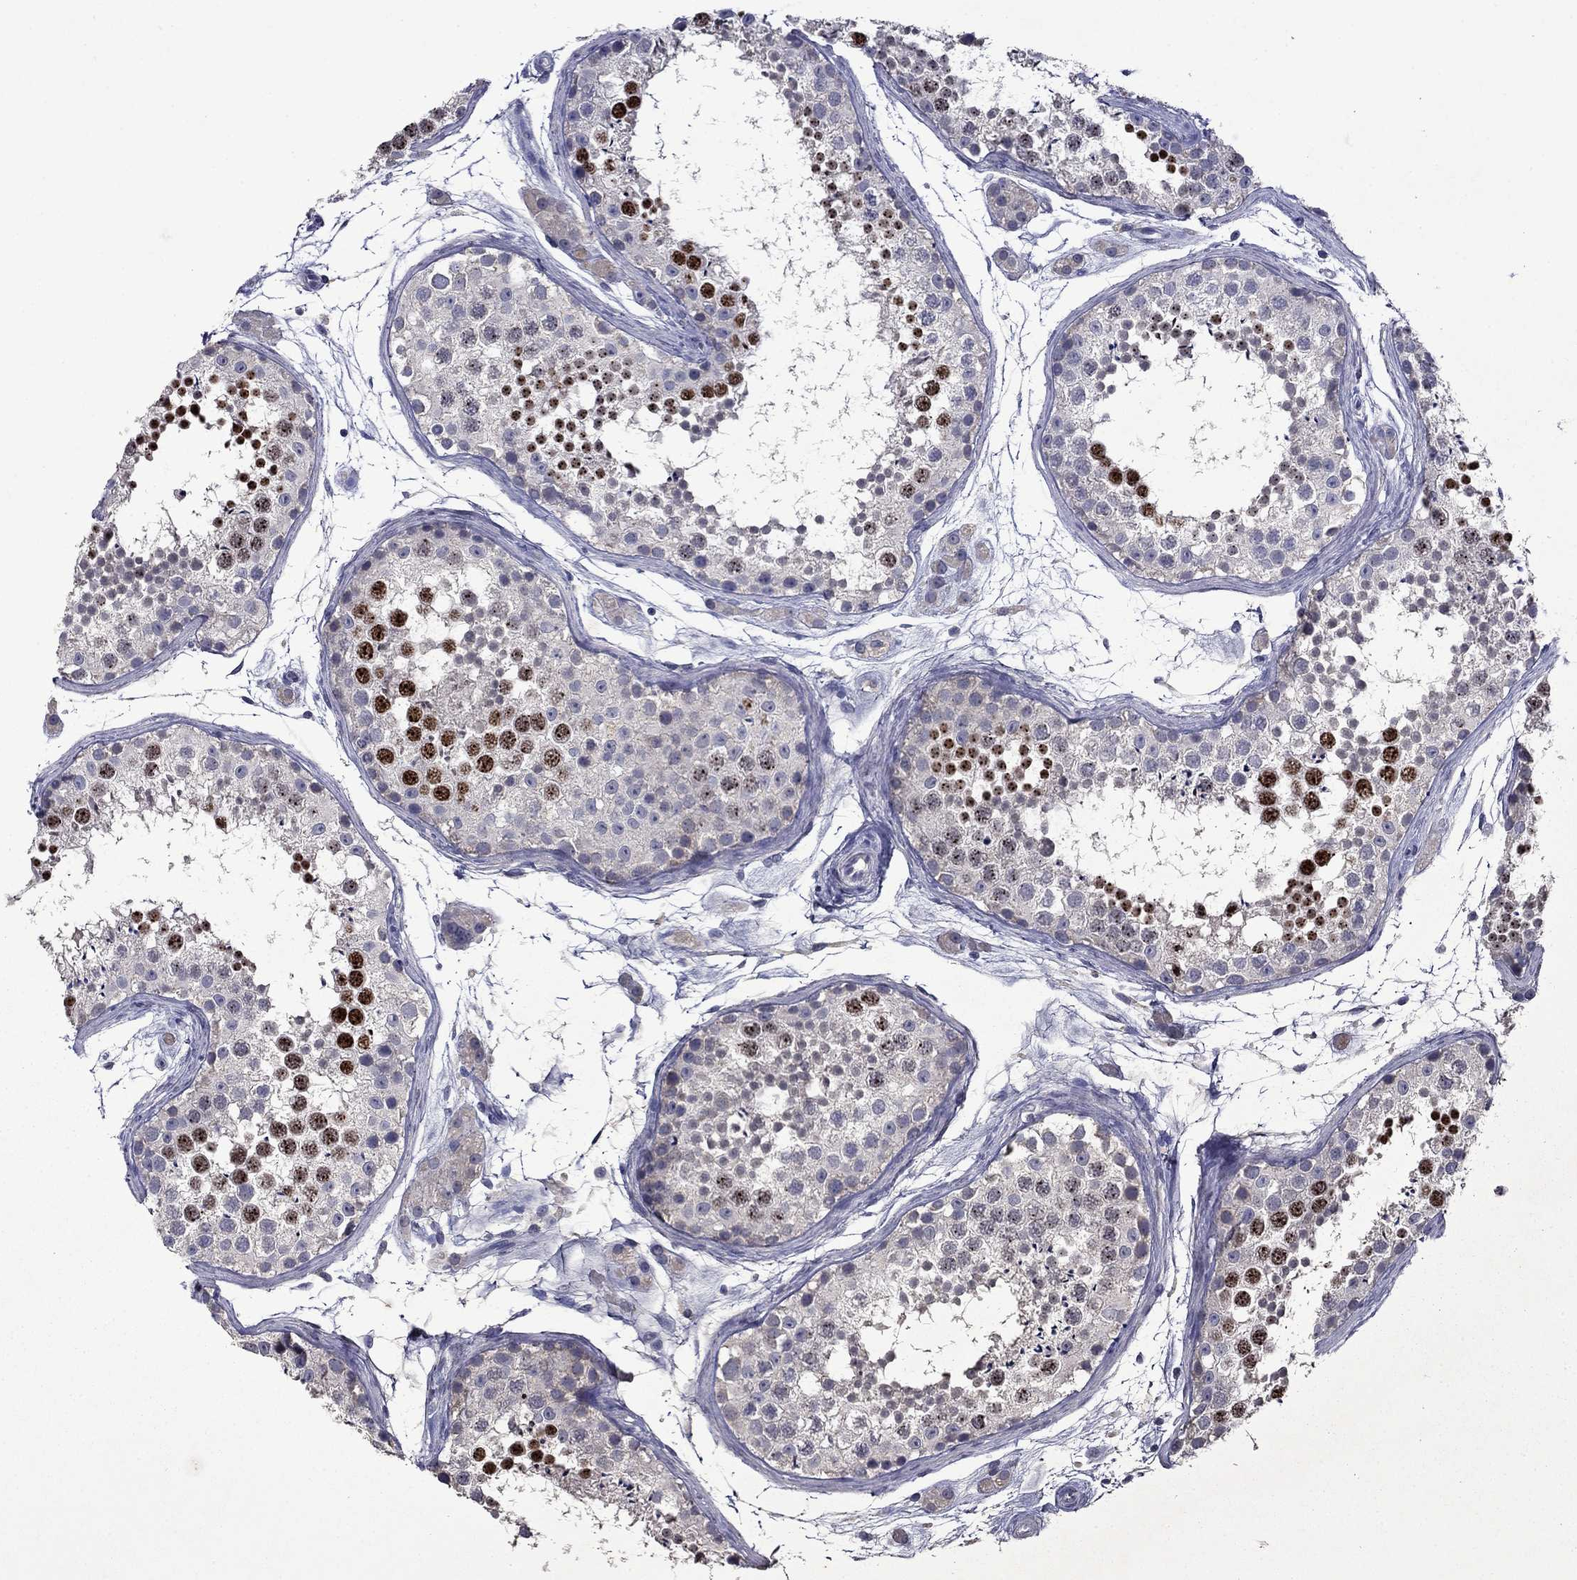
{"staining": {"intensity": "strong", "quantity": "<25%", "location": "nuclear"}, "tissue": "testis", "cell_type": "Cells in seminiferous ducts", "image_type": "normal", "snomed": [{"axis": "morphology", "description": "Normal tissue, NOS"}, {"axis": "topography", "description": "Testis"}], "caption": "Immunohistochemistry (IHC) micrograph of normal testis: testis stained using immunohistochemistry shows medium levels of strong protein expression localized specifically in the nuclear of cells in seminiferous ducts, appearing as a nuclear brown color.", "gene": "IRF5", "patient": {"sex": "male", "age": 41}}